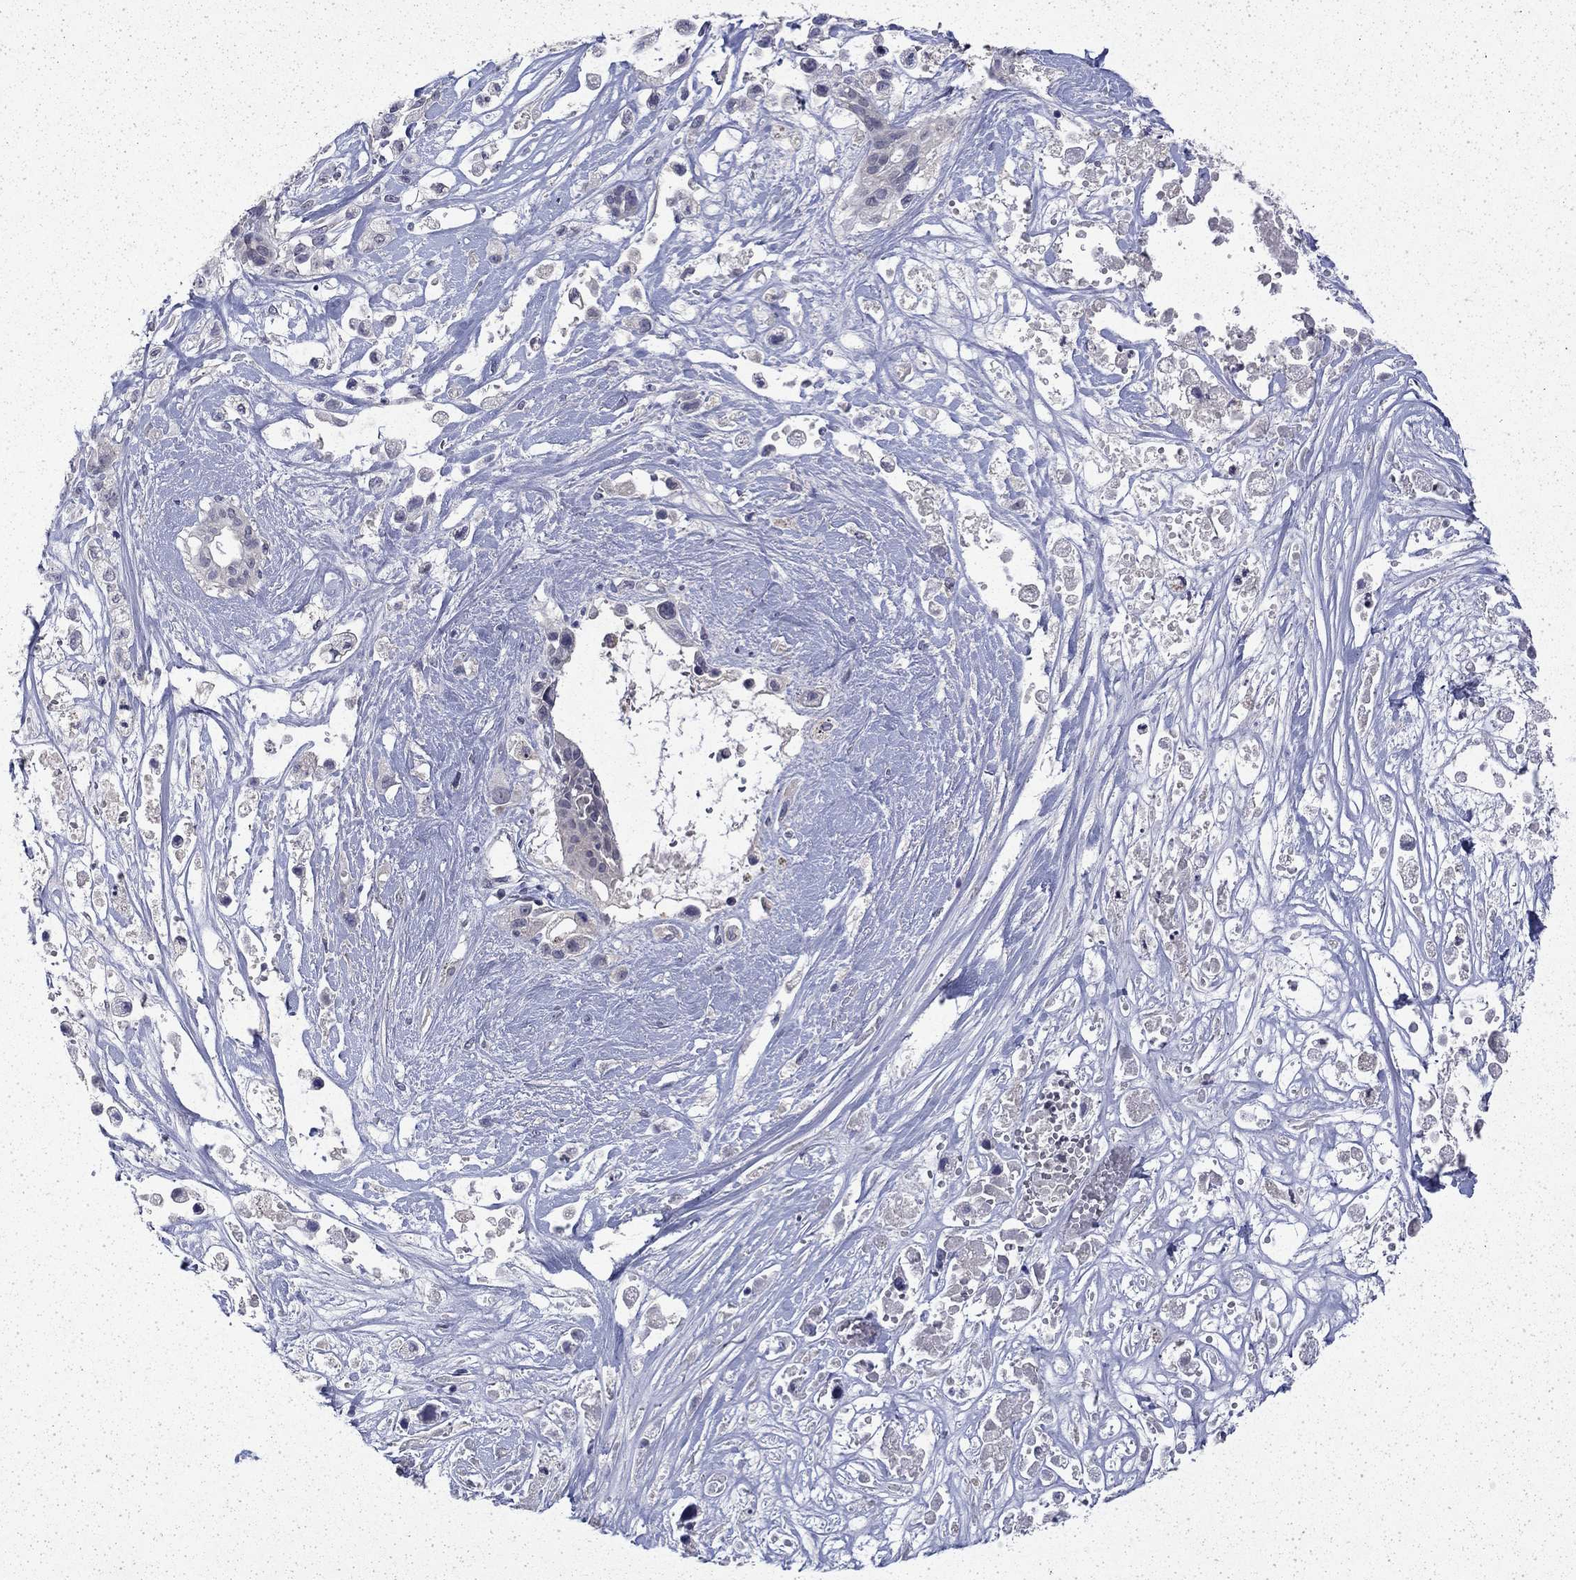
{"staining": {"intensity": "negative", "quantity": "none", "location": "none"}, "tissue": "pancreatic cancer", "cell_type": "Tumor cells", "image_type": "cancer", "snomed": [{"axis": "morphology", "description": "Adenocarcinoma, NOS"}, {"axis": "topography", "description": "Pancreas"}], "caption": "This micrograph is of pancreatic adenocarcinoma stained with immunohistochemistry to label a protein in brown with the nuclei are counter-stained blue. There is no expression in tumor cells.", "gene": "CHAT", "patient": {"sex": "male", "age": 44}}